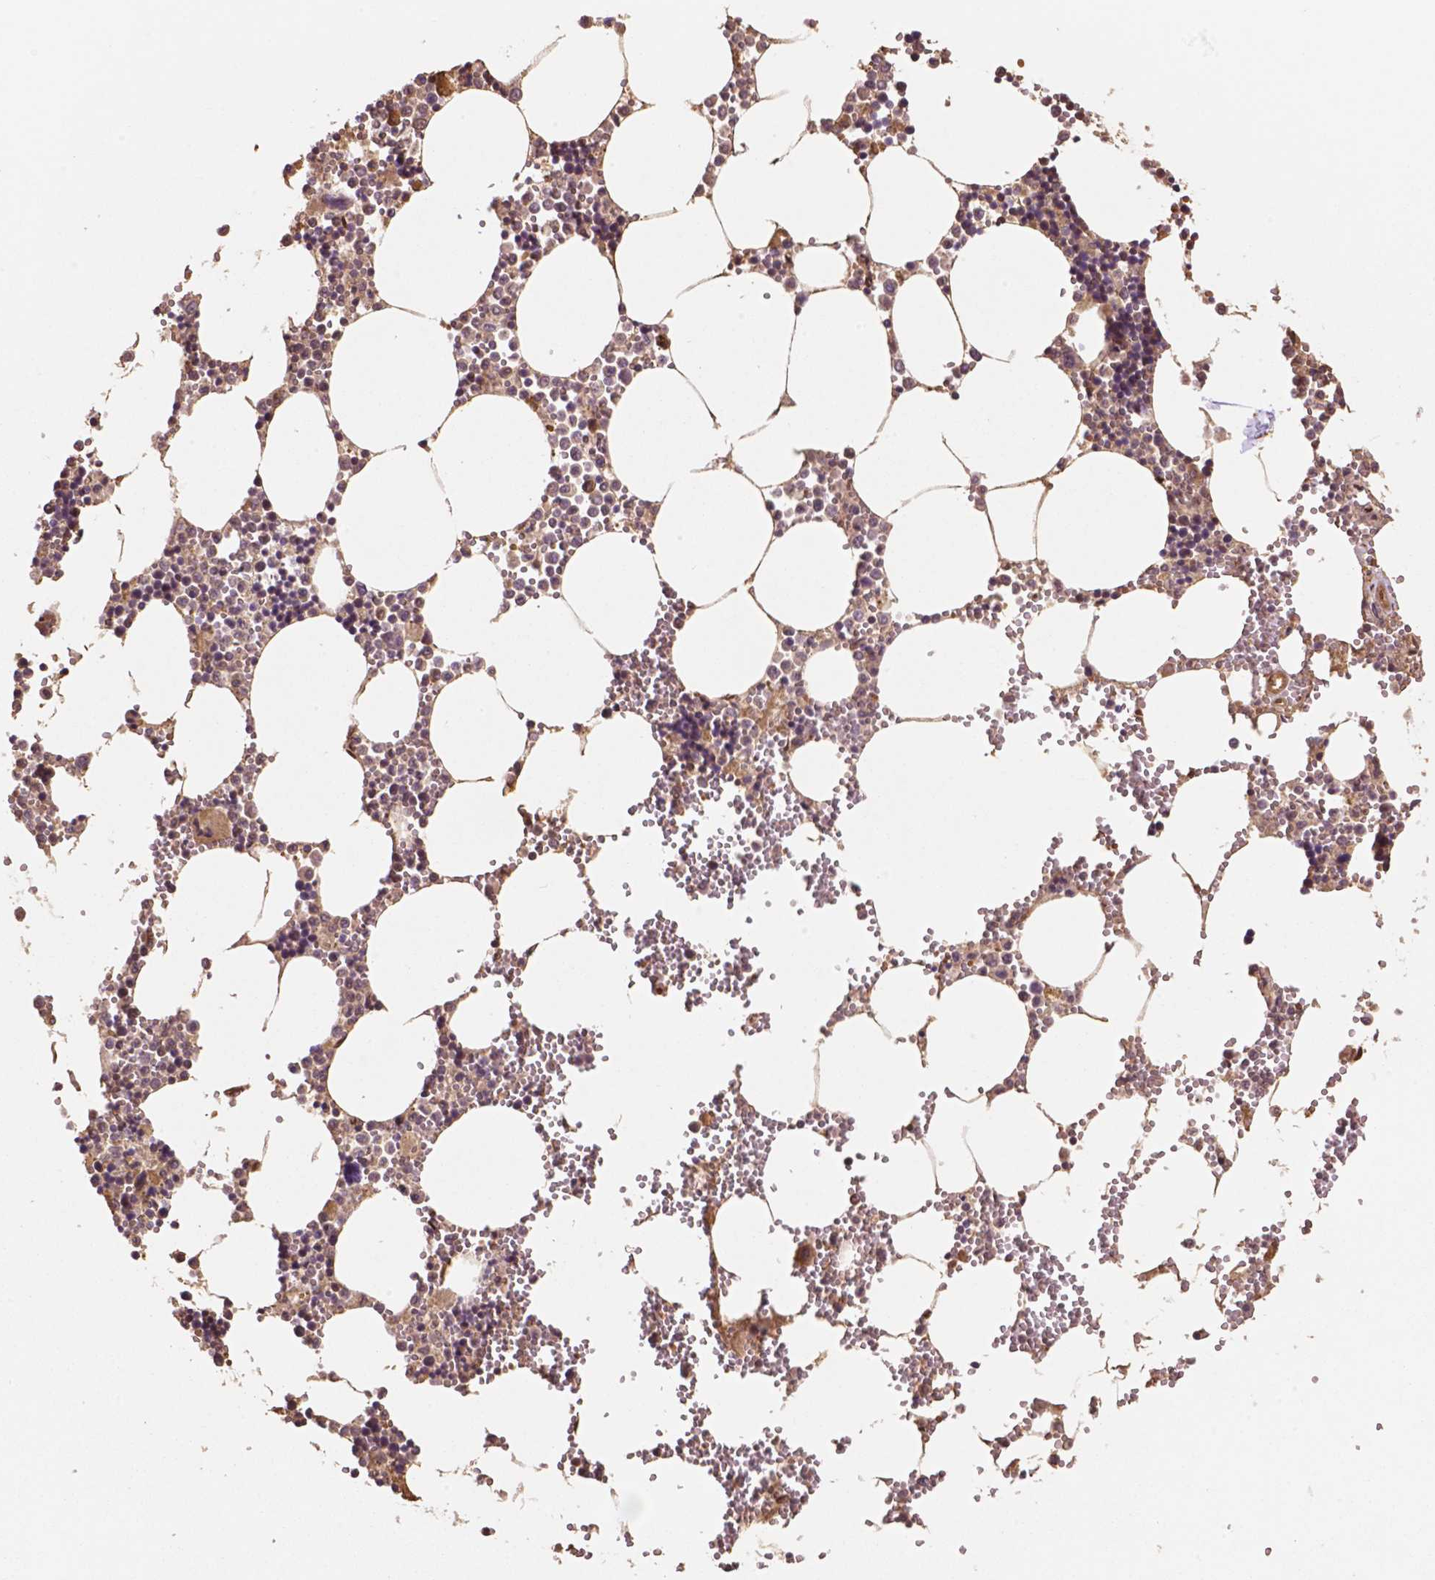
{"staining": {"intensity": "moderate", "quantity": "<25%", "location": "cytoplasmic/membranous,nuclear"}, "tissue": "bone marrow", "cell_type": "Hematopoietic cells", "image_type": "normal", "snomed": [{"axis": "morphology", "description": "Normal tissue, NOS"}, {"axis": "topography", "description": "Bone marrow"}], "caption": "Immunohistochemical staining of unremarkable bone marrow reveals low levels of moderate cytoplasmic/membranous,nuclear expression in approximately <25% of hematopoietic cells. Nuclei are stained in blue.", "gene": "YAP1", "patient": {"sex": "male", "age": 54}}